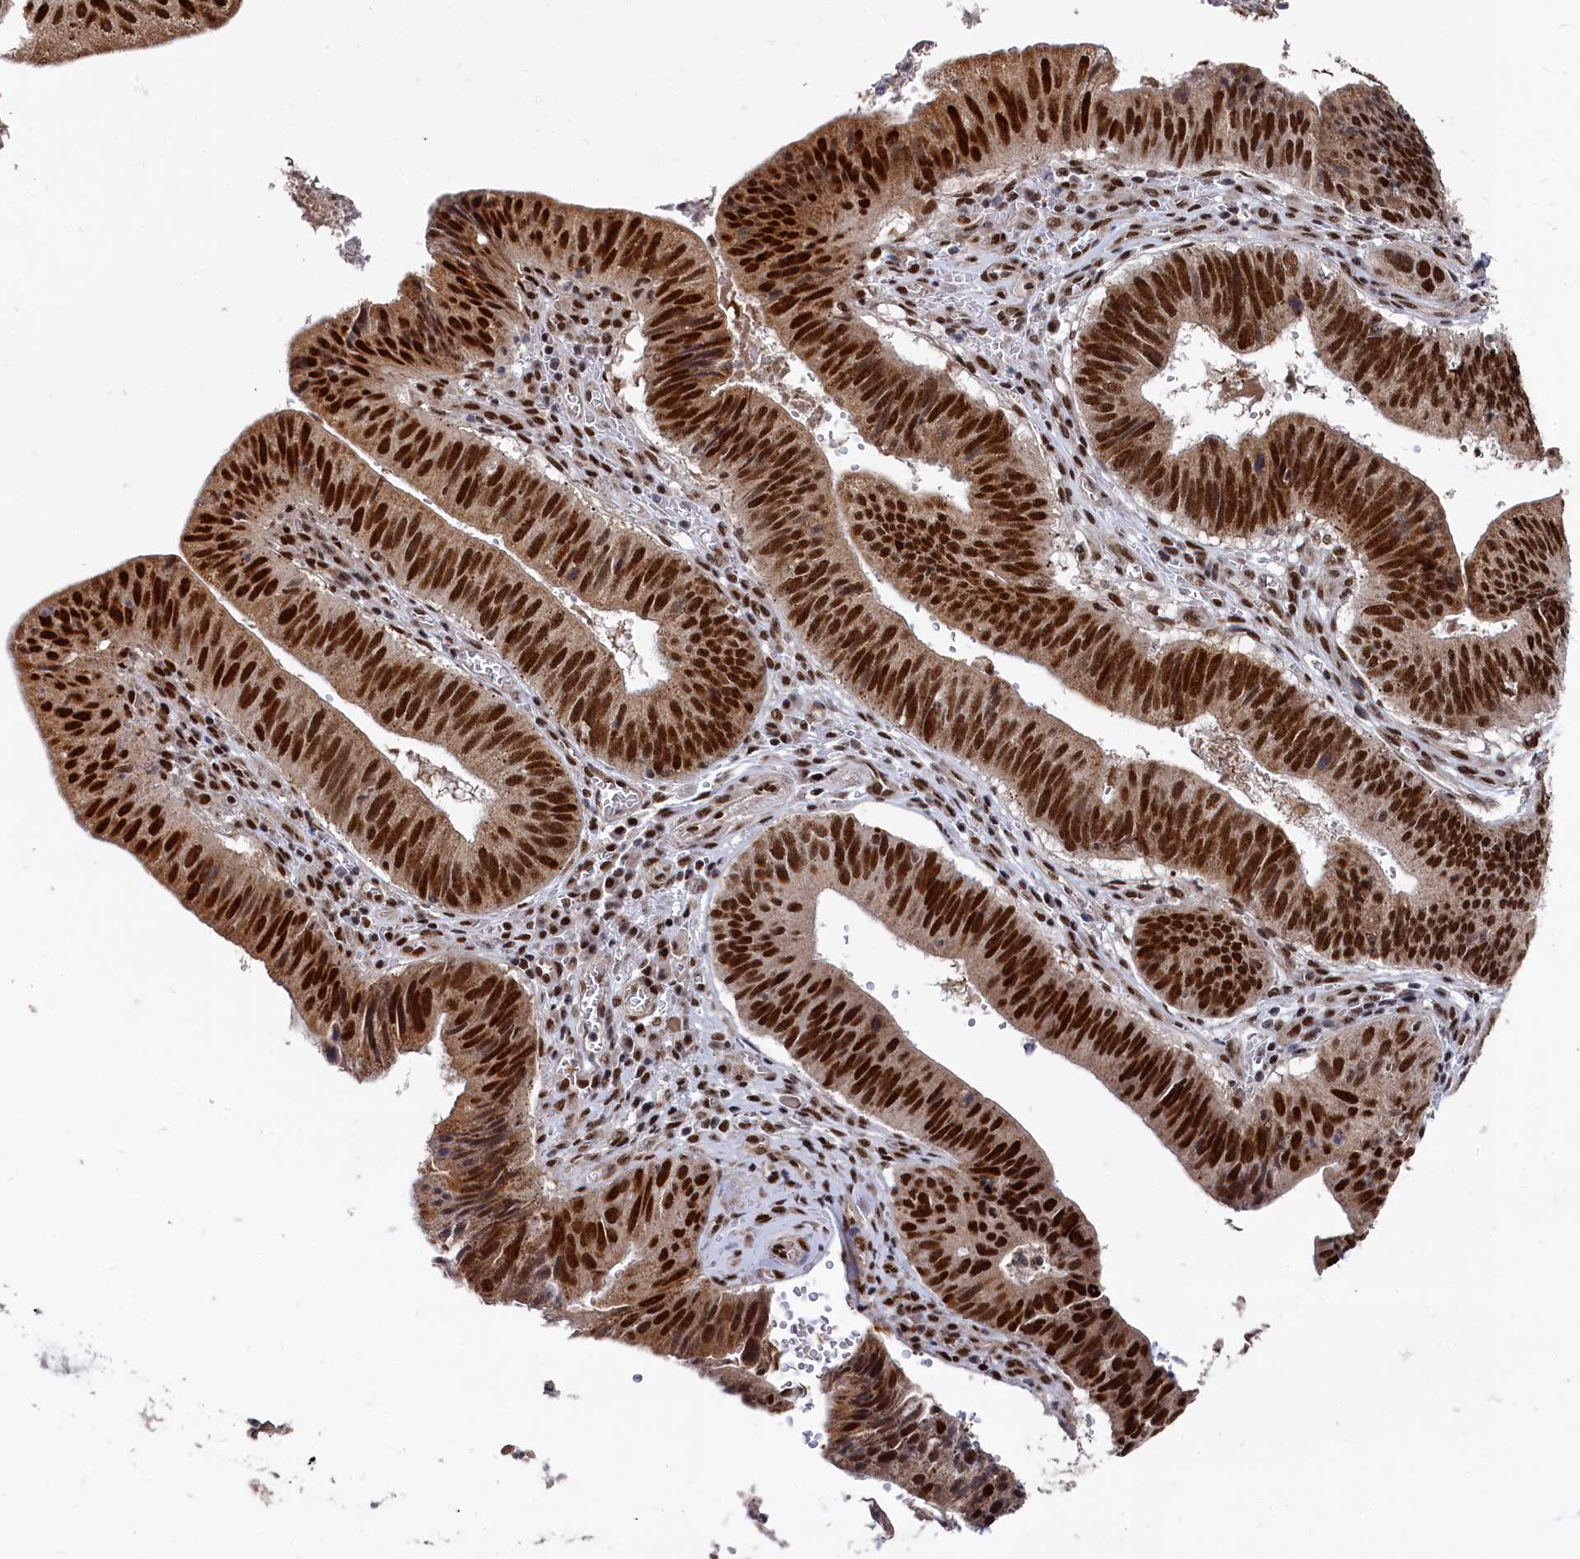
{"staining": {"intensity": "strong", "quantity": ">75%", "location": "nuclear"}, "tissue": "stomach cancer", "cell_type": "Tumor cells", "image_type": "cancer", "snomed": [{"axis": "morphology", "description": "Adenocarcinoma, NOS"}, {"axis": "topography", "description": "Stomach"}], "caption": "A brown stain highlights strong nuclear expression of a protein in human stomach cancer (adenocarcinoma) tumor cells.", "gene": "BUB3", "patient": {"sex": "male", "age": 59}}